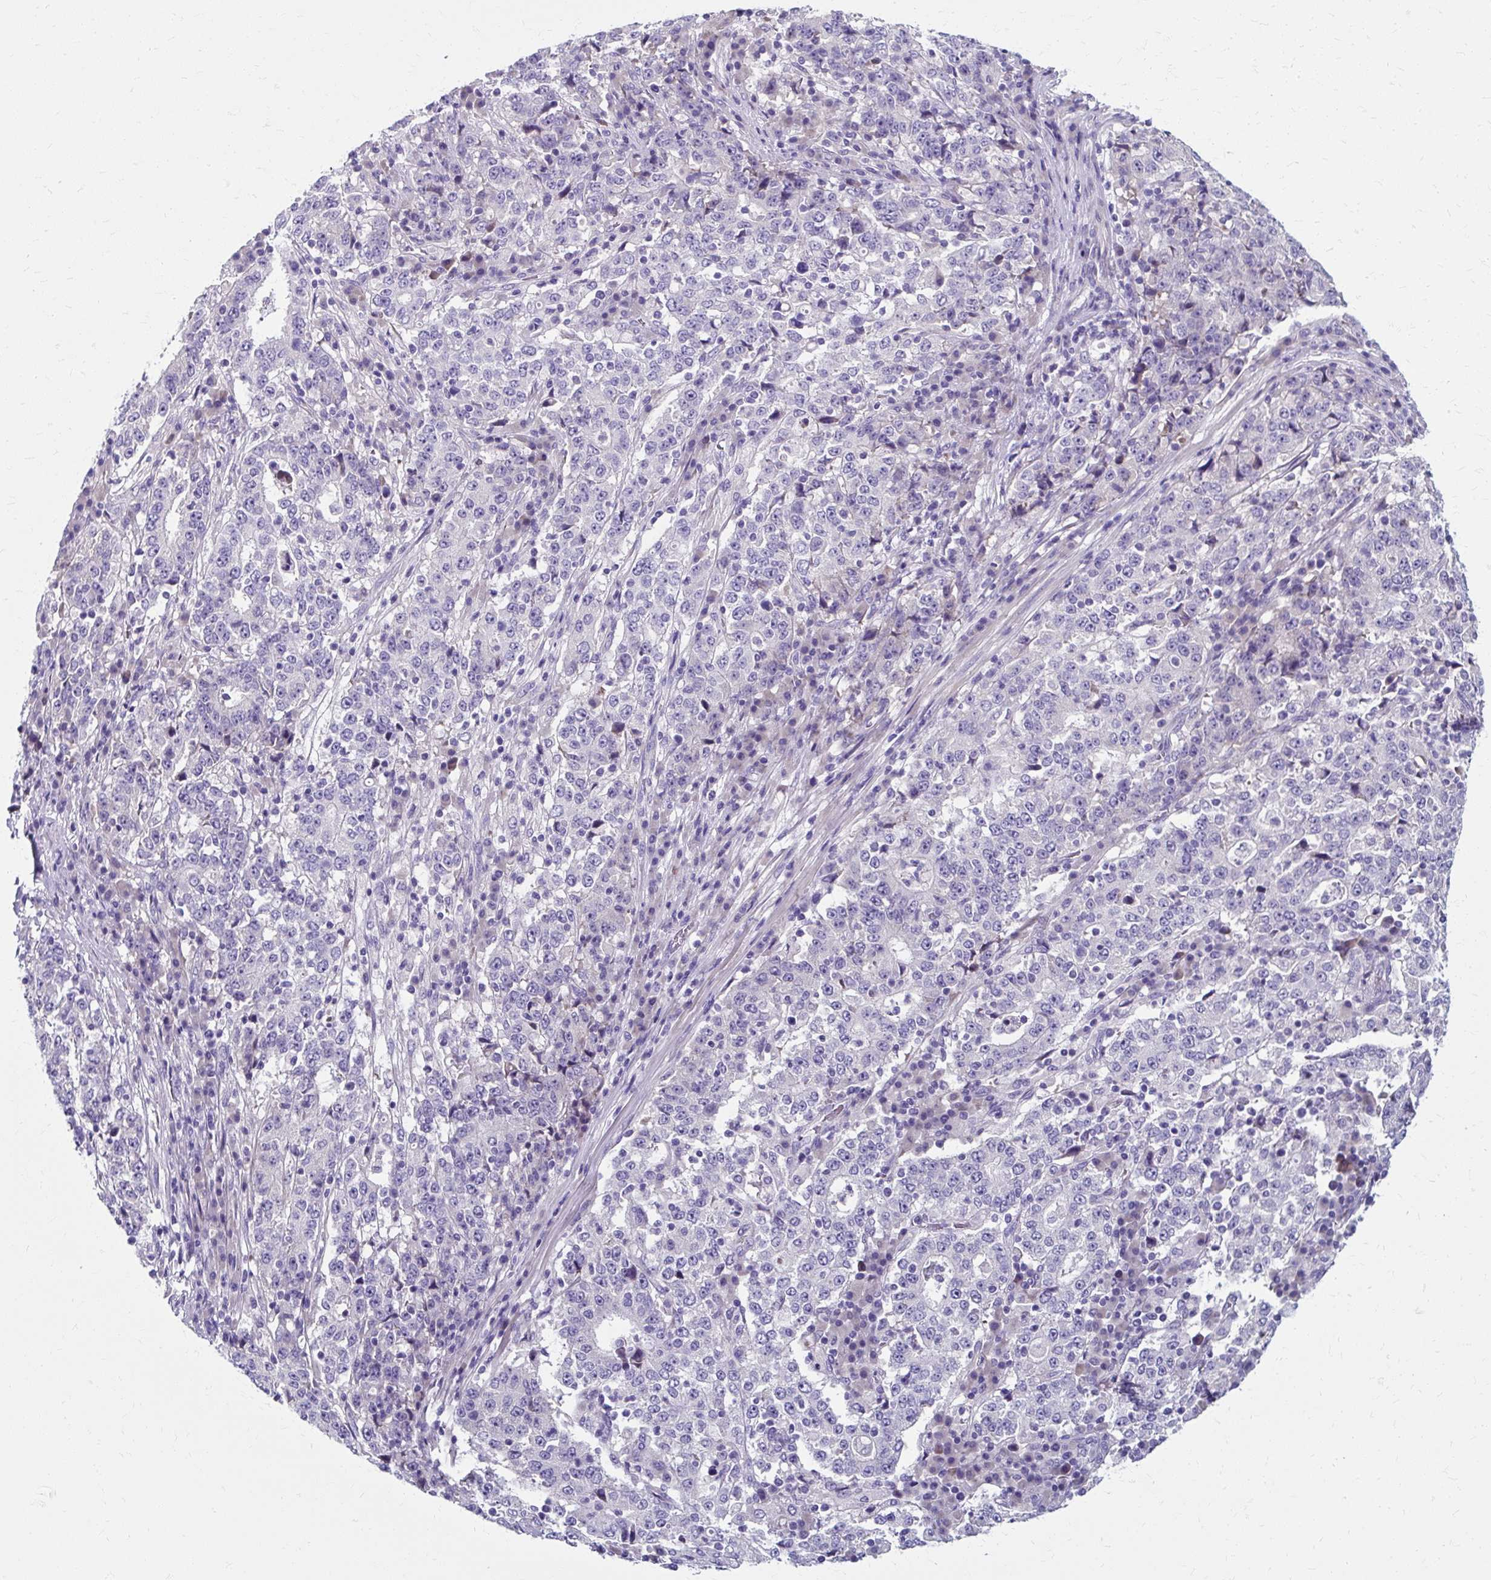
{"staining": {"intensity": "negative", "quantity": "none", "location": "none"}, "tissue": "stomach cancer", "cell_type": "Tumor cells", "image_type": "cancer", "snomed": [{"axis": "morphology", "description": "Adenocarcinoma, NOS"}, {"axis": "topography", "description": "Stomach"}], "caption": "Immunohistochemistry (IHC) histopathology image of neoplastic tissue: adenocarcinoma (stomach) stained with DAB reveals no significant protein positivity in tumor cells.", "gene": "ZNF555", "patient": {"sex": "male", "age": 59}}